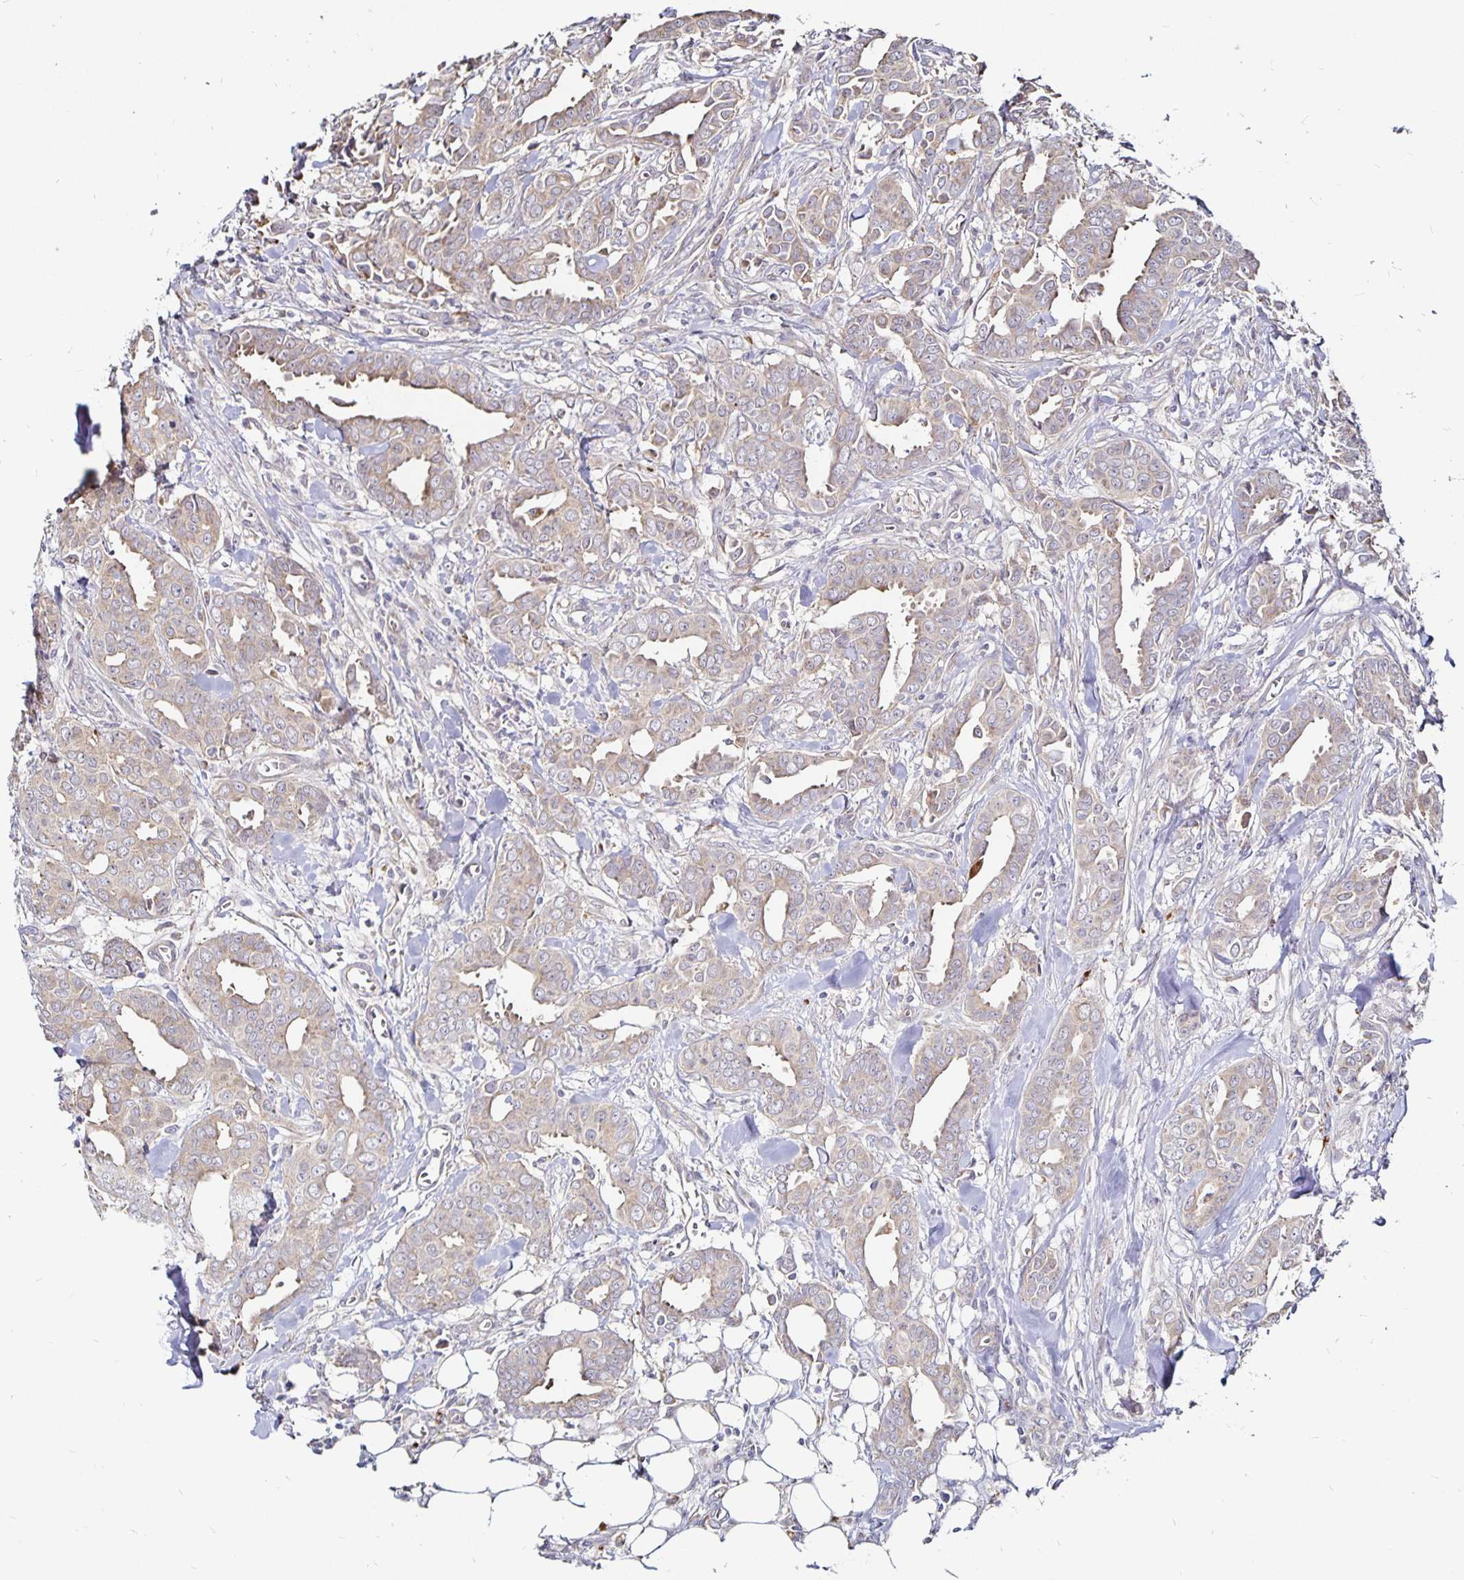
{"staining": {"intensity": "weak", "quantity": "25%-75%", "location": "cytoplasmic/membranous"}, "tissue": "breast cancer", "cell_type": "Tumor cells", "image_type": "cancer", "snomed": [{"axis": "morphology", "description": "Duct carcinoma"}, {"axis": "topography", "description": "Breast"}], "caption": "Human breast cancer stained with a protein marker demonstrates weak staining in tumor cells.", "gene": "CYP27A1", "patient": {"sex": "female", "age": 45}}